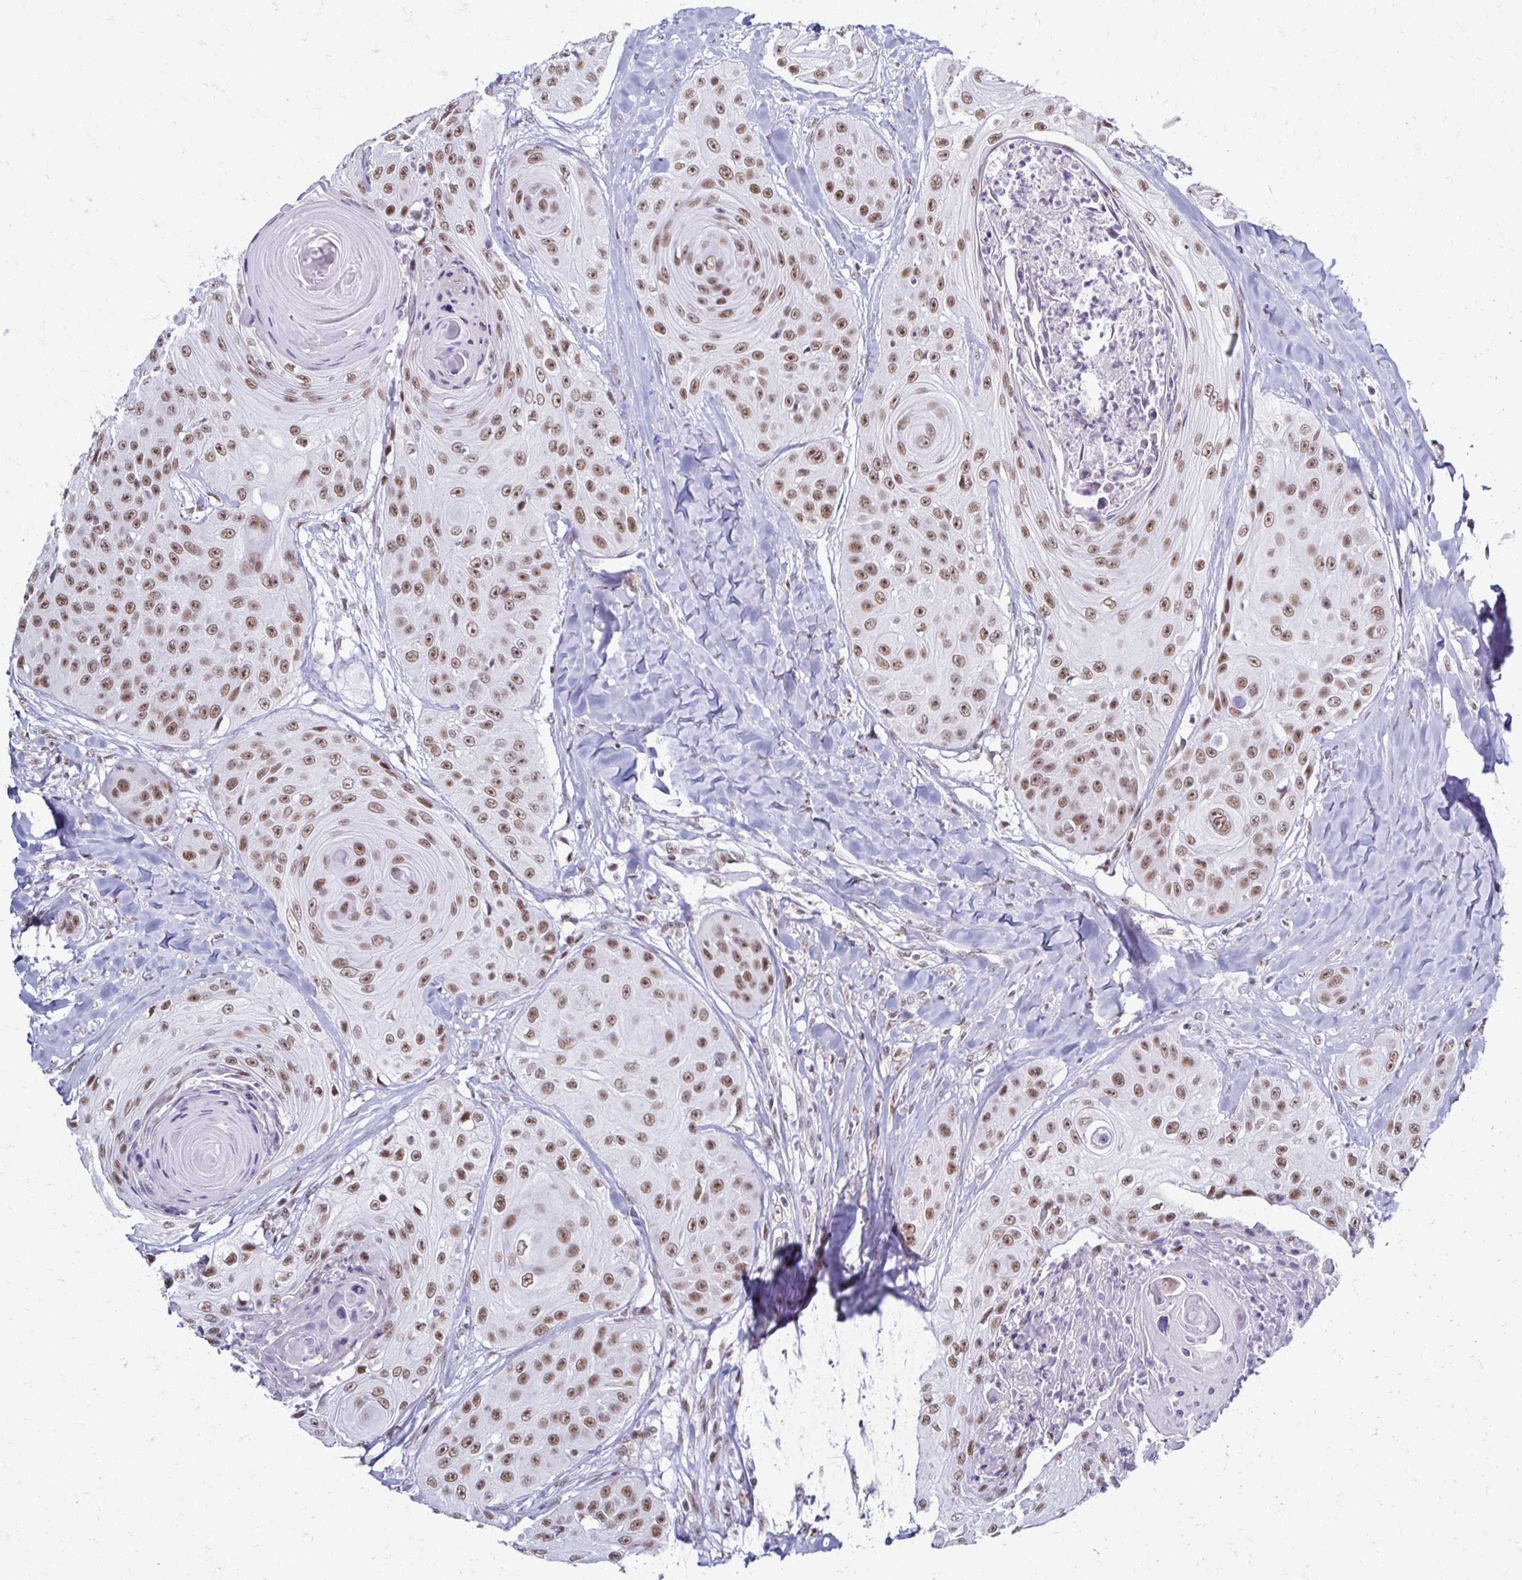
{"staining": {"intensity": "moderate", "quantity": ">75%", "location": "nuclear"}, "tissue": "head and neck cancer", "cell_type": "Tumor cells", "image_type": "cancer", "snomed": [{"axis": "morphology", "description": "Squamous cell carcinoma, NOS"}, {"axis": "topography", "description": "Head-Neck"}], "caption": "Brown immunohistochemical staining in head and neck cancer exhibits moderate nuclear staining in approximately >75% of tumor cells.", "gene": "IRF7", "patient": {"sex": "male", "age": 83}}